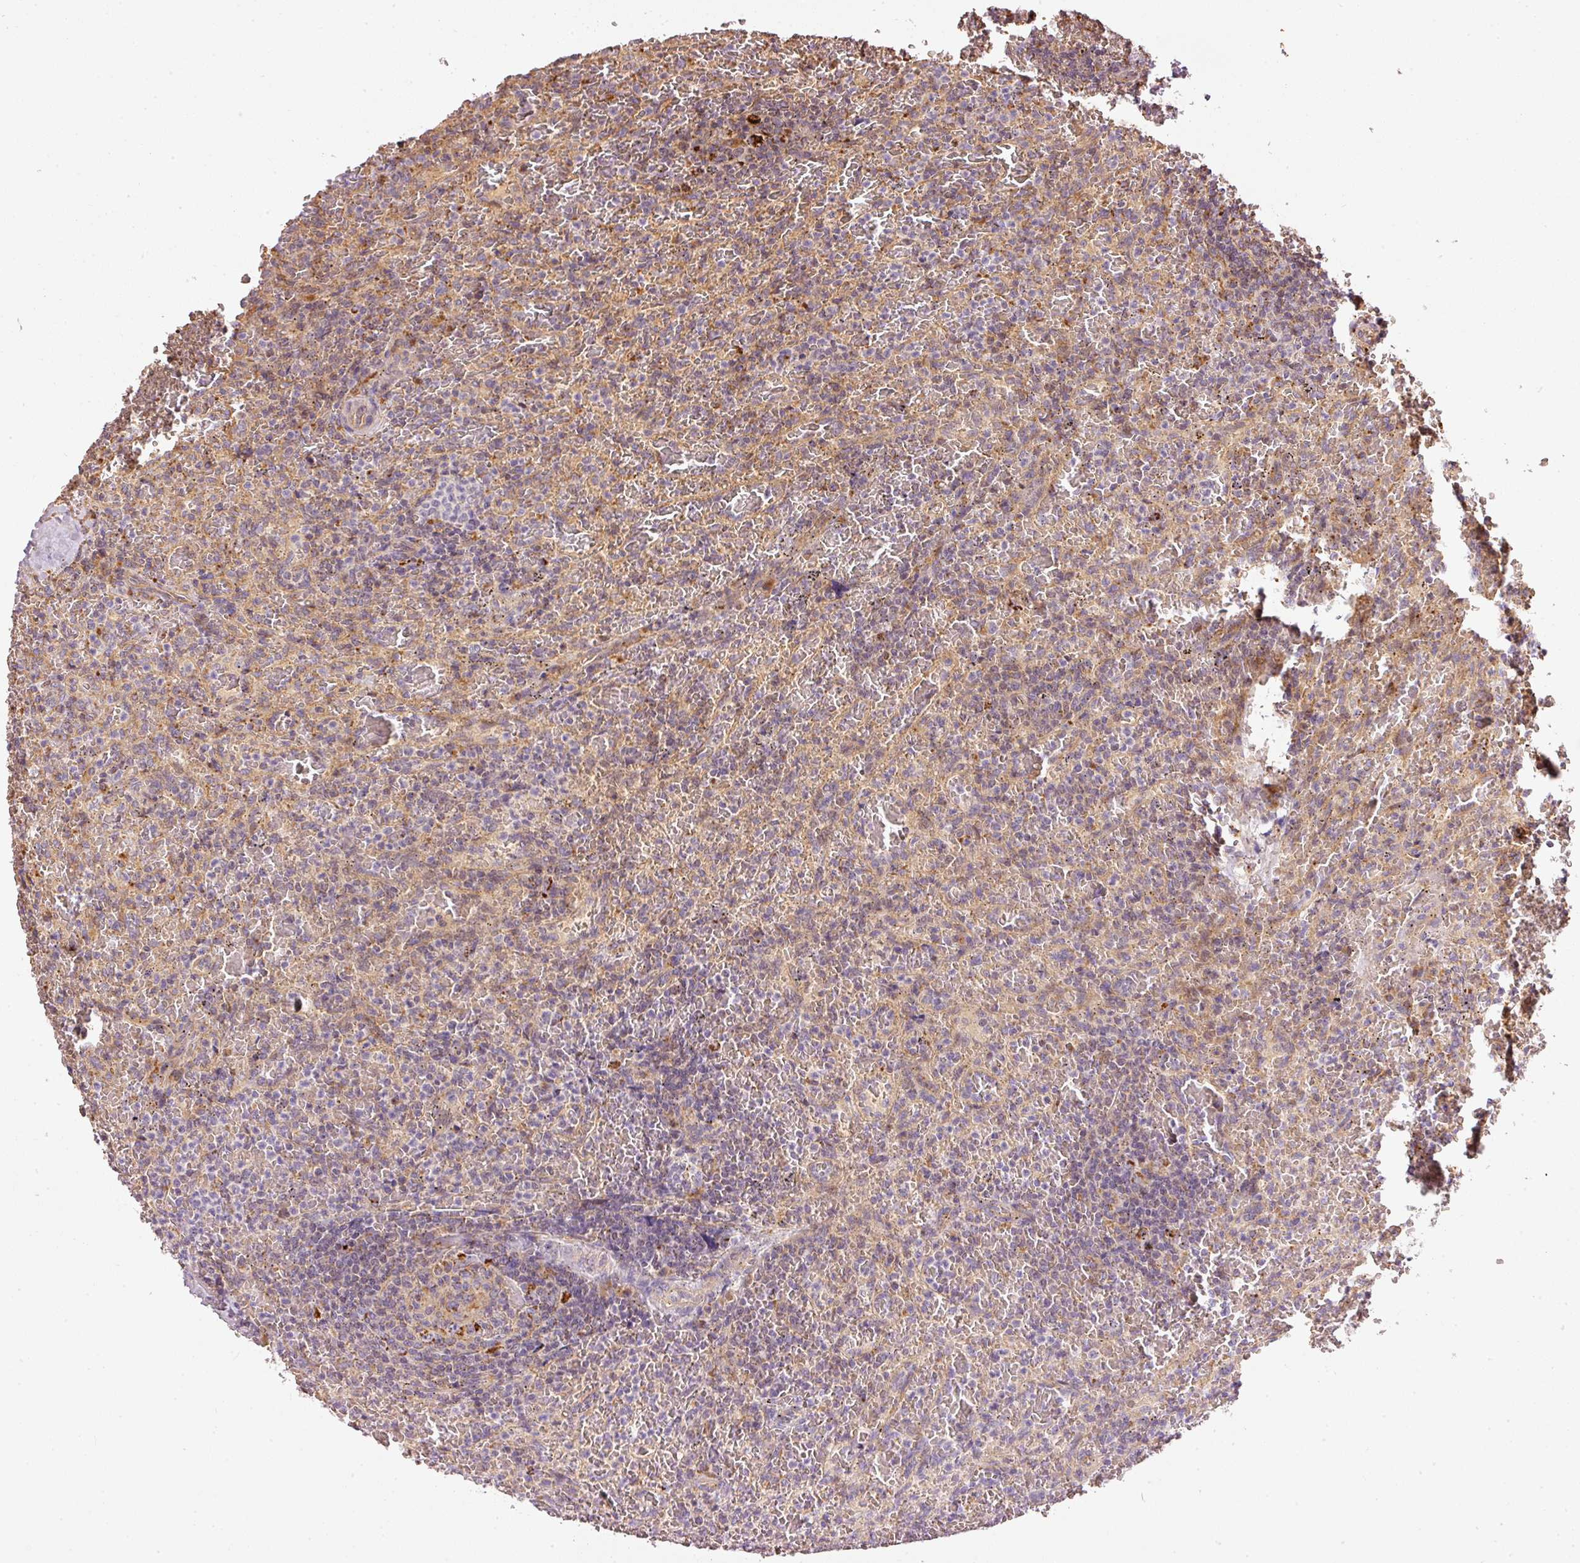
{"staining": {"intensity": "negative", "quantity": "none", "location": "none"}, "tissue": "lymphoma", "cell_type": "Tumor cells", "image_type": "cancer", "snomed": [{"axis": "morphology", "description": "Malignant lymphoma, non-Hodgkin's type, Low grade"}, {"axis": "topography", "description": "Spleen"}], "caption": "Tumor cells show no significant protein positivity in lymphoma. The staining was performed using DAB (3,3'-diaminobenzidine) to visualize the protein expression in brown, while the nuclei were stained in blue with hematoxylin (Magnification: 20x).", "gene": "MTHFD1L", "patient": {"sex": "female", "age": 64}}